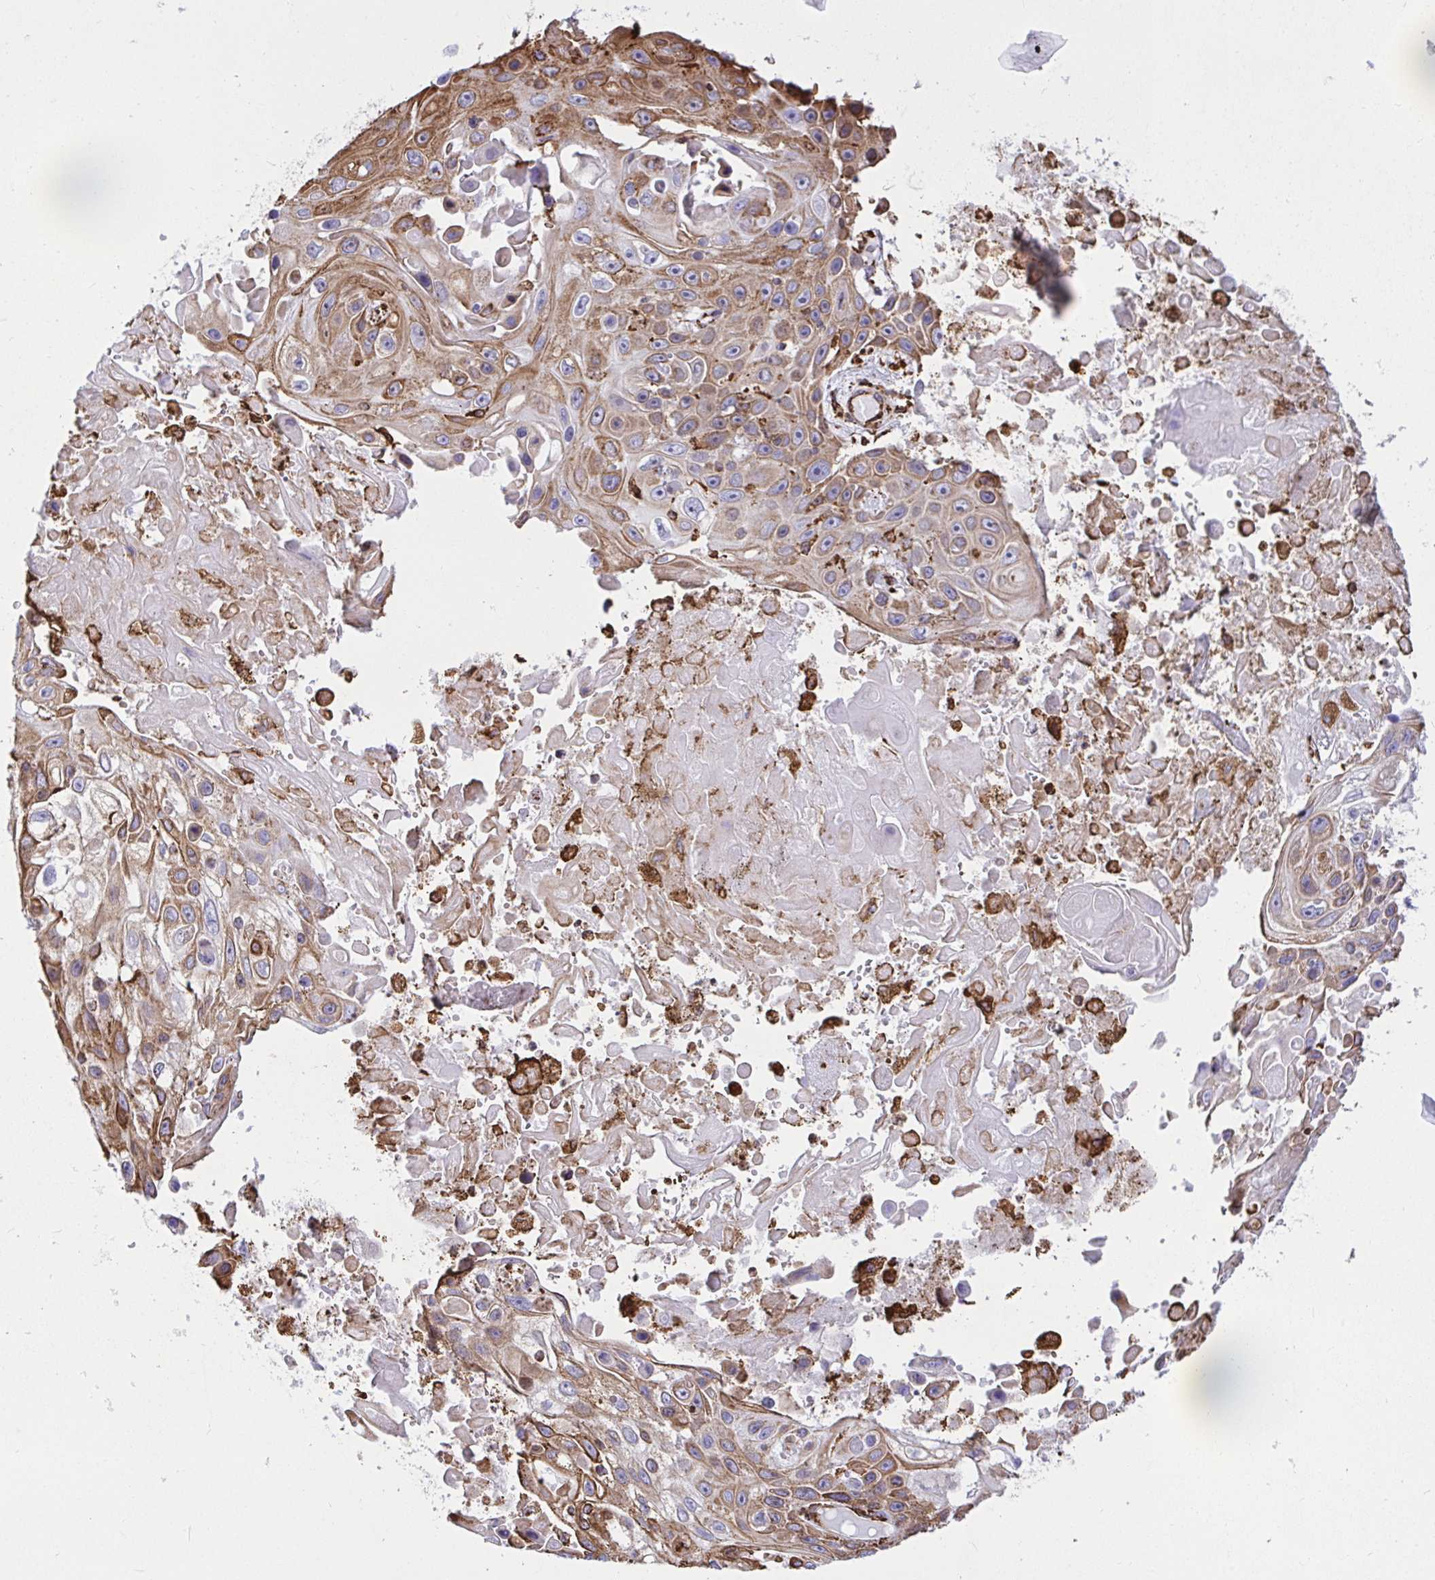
{"staining": {"intensity": "moderate", "quantity": ">75%", "location": "cytoplasmic/membranous"}, "tissue": "skin cancer", "cell_type": "Tumor cells", "image_type": "cancer", "snomed": [{"axis": "morphology", "description": "Squamous cell carcinoma, NOS"}, {"axis": "topography", "description": "Skin"}], "caption": "Immunohistochemistry of human skin cancer reveals medium levels of moderate cytoplasmic/membranous positivity in about >75% of tumor cells. Nuclei are stained in blue.", "gene": "CLGN", "patient": {"sex": "male", "age": 82}}